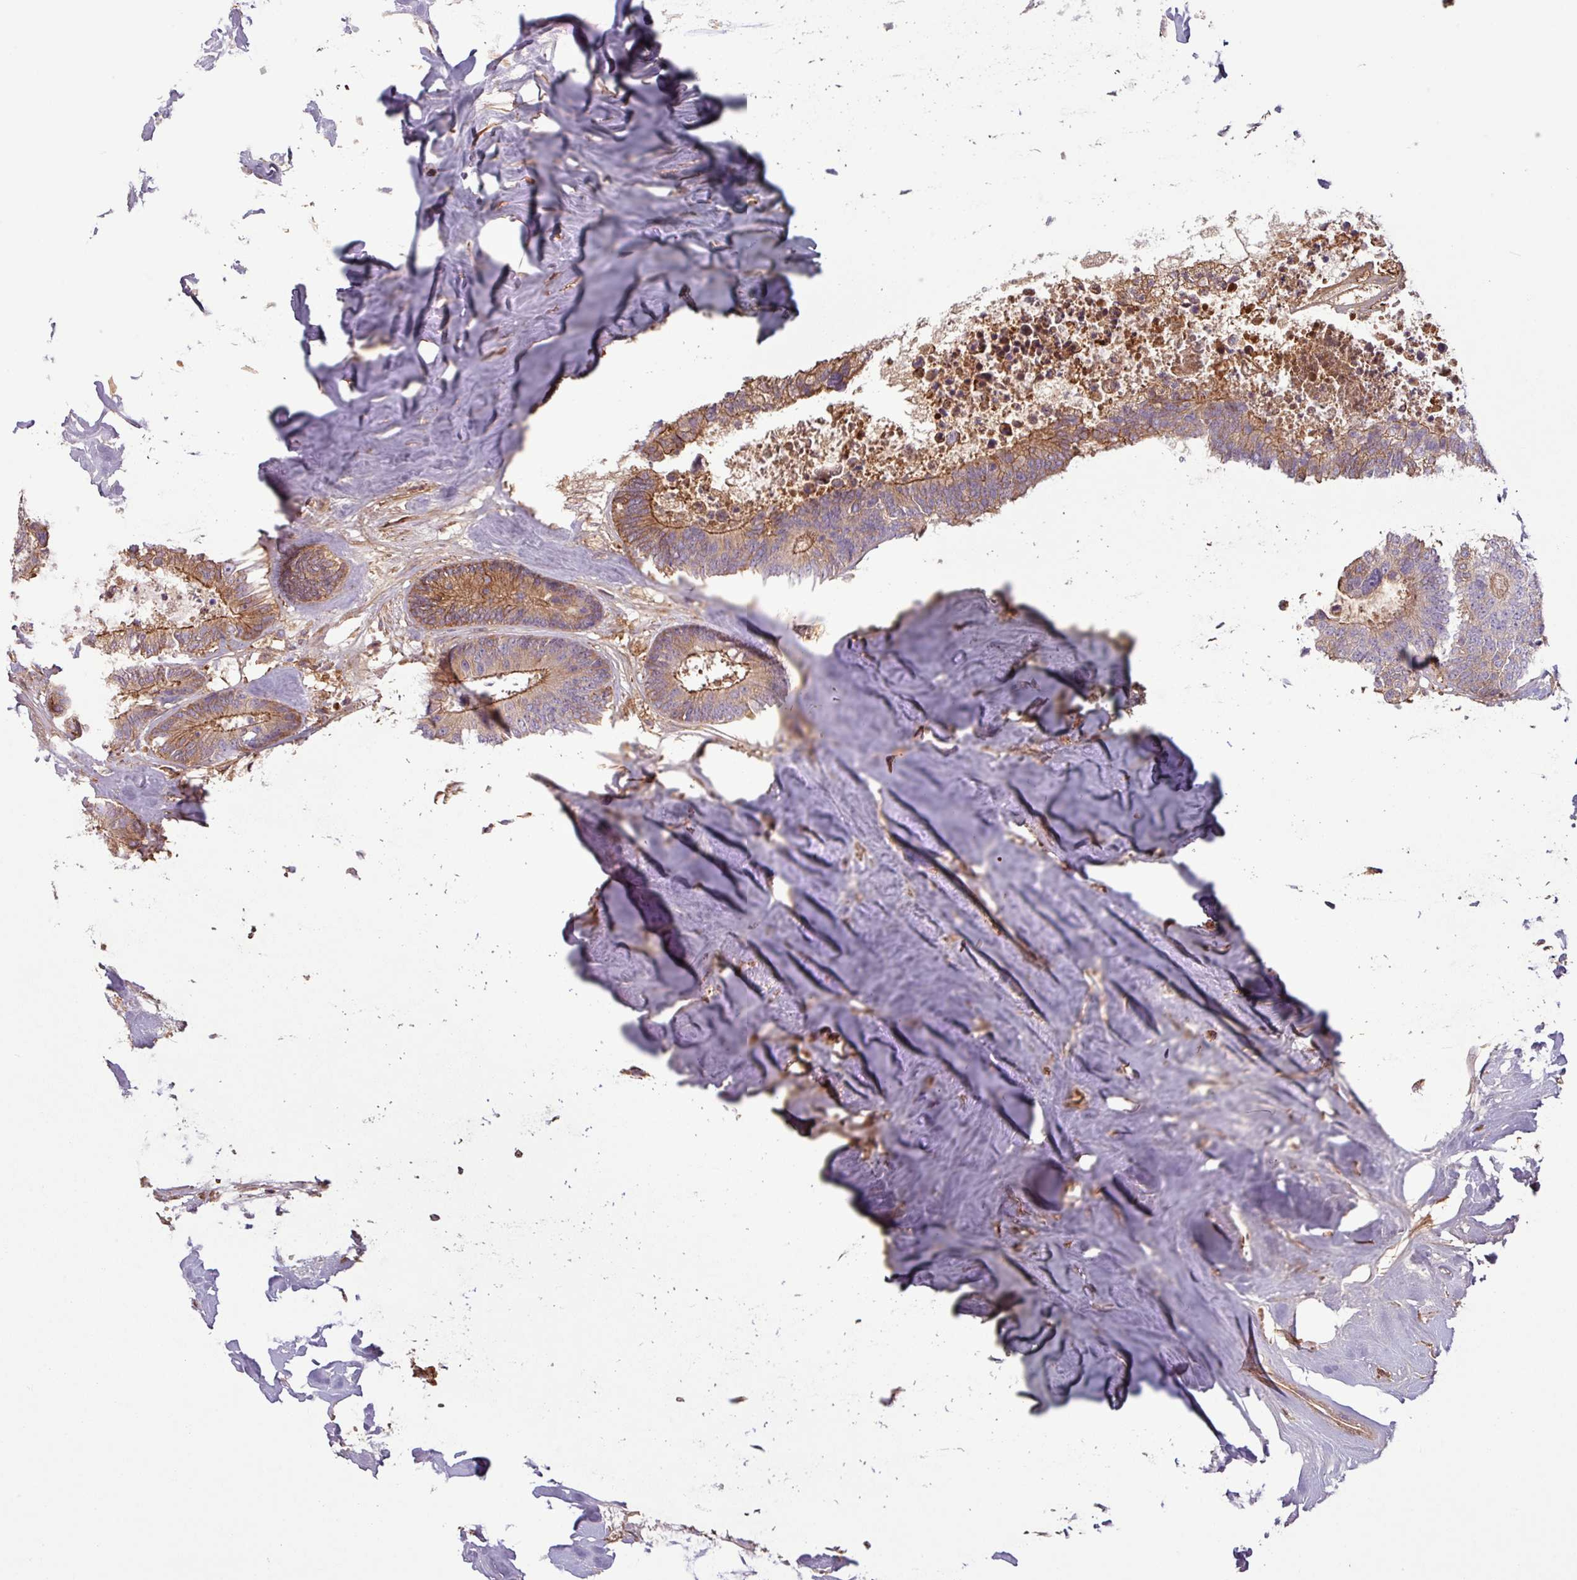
{"staining": {"intensity": "moderate", "quantity": "25%-75%", "location": "cytoplasmic/membranous"}, "tissue": "colorectal cancer", "cell_type": "Tumor cells", "image_type": "cancer", "snomed": [{"axis": "morphology", "description": "Adenocarcinoma, NOS"}, {"axis": "topography", "description": "Colon"}, {"axis": "topography", "description": "Rectum"}], "caption": "A high-resolution histopathology image shows immunohistochemistry (IHC) staining of adenocarcinoma (colorectal), which exhibits moderate cytoplasmic/membranous positivity in about 25%-75% of tumor cells. The staining is performed using DAB brown chromogen to label protein expression. The nuclei are counter-stained blue using hematoxylin.", "gene": "C4B", "patient": {"sex": "male", "age": 57}}